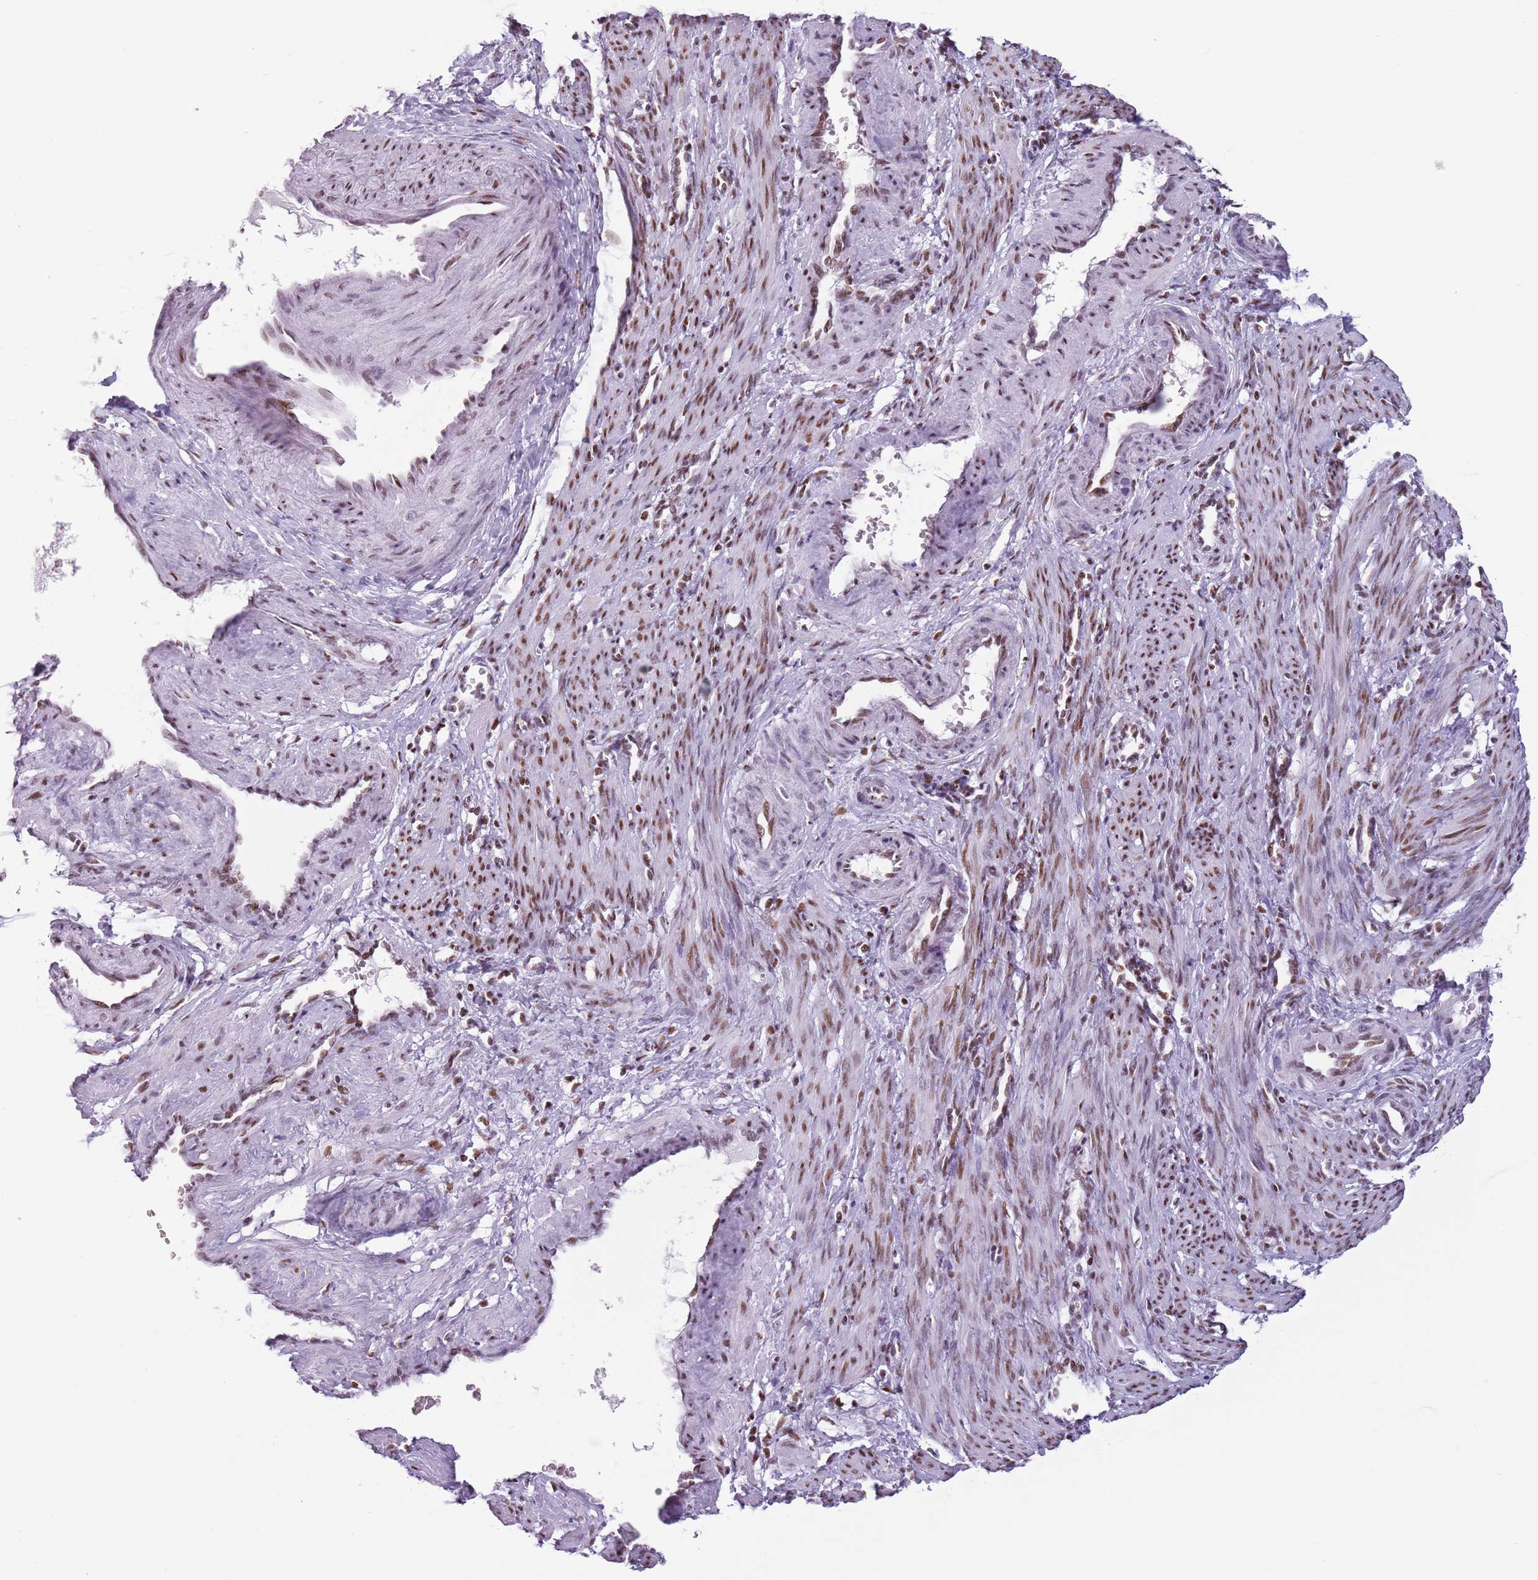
{"staining": {"intensity": "moderate", "quantity": ">75%", "location": "nuclear"}, "tissue": "smooth muscle", "cell_type": "Smooth muscle cells", "image_type": "normal", "snomed": [{"axis": "morphology", "description": "Normal tissue, NOS"}, {"axis": "topography", "description": "Endometrium"}], "caption": "This is a micrograph of IHC staining of benign smooth muscle, which shows moderate expression in the nuclear of smooth muscle cells.", "gene": "FAM104B", "patient": {"sex": "female", "age": 33}}